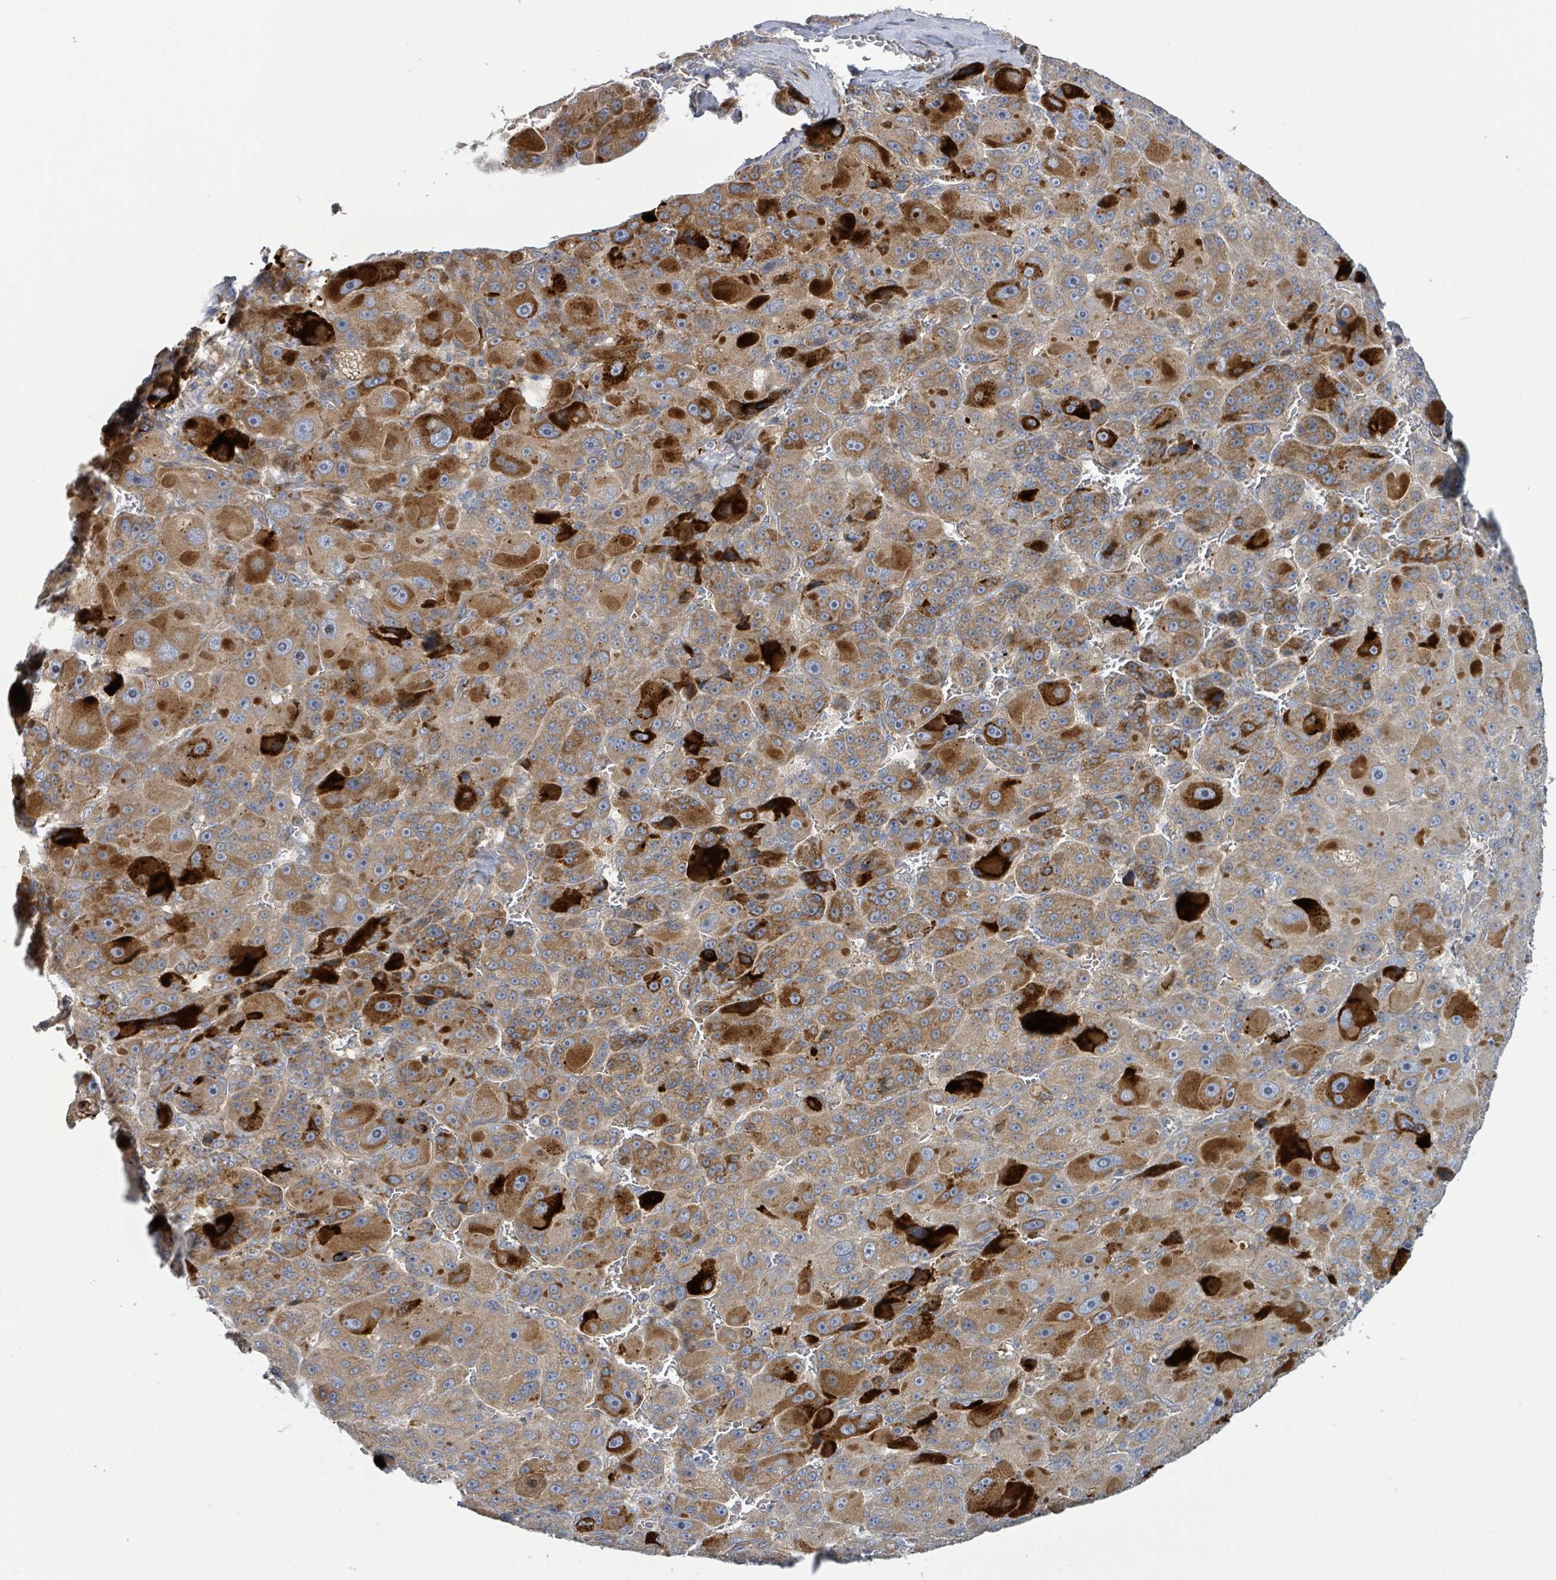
{"staining": {"intensity": "strong", "quantity": ">75%", "location": "cytoplasmic/membranous"}, "tissue": "liver cancer", "cell_type": "Tumor cells", "image_type": "cancer", "snomed": [{"axis": "morphology", "description": "Carcinoma, Hepatocellular, NOS"}, {"axis": "topography", "description": "Liver"}], "caption": "High-magnification brightfield microscopy of liver cancer (hepatocellular carcinoma) stained with DAB (brown) and counterstained with hematoxylin (blue). tumor cells exhibit strong cytoplasmic/membranous expression is appreciated in about>75% of cells.", "gene": "CFAP210", "patient": {"sex": "male", "age": 76}}